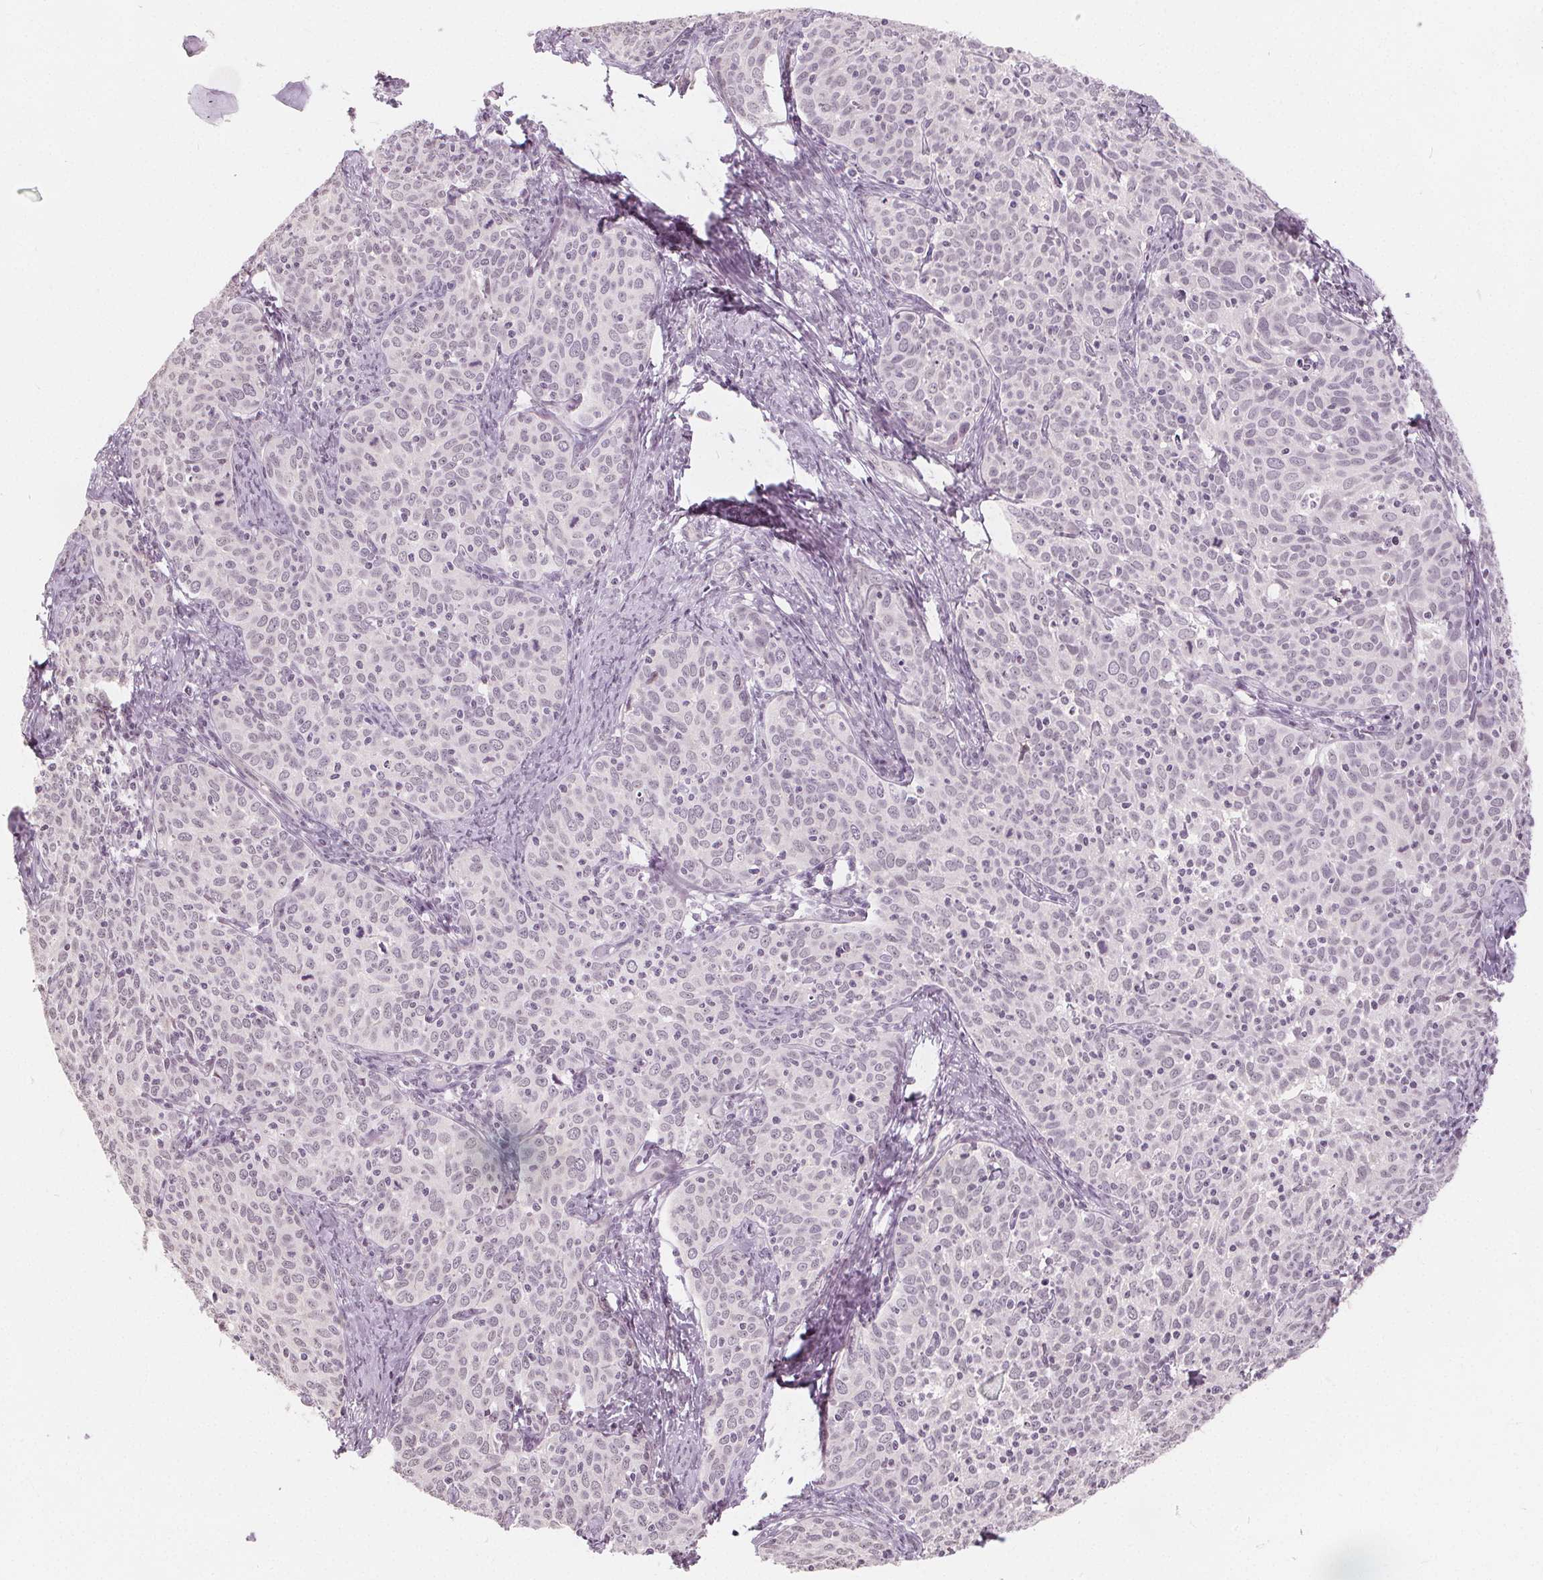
{"staining": {"intensity": "negative", "quantity": "none", "location": "none"}, "tissue": "cervical cancer", "cell_type": "Tumor cells", "image_type": "cancer", "snomed": [{"axis": "morphology", "description": "Squamous cell carcinoma, NOS"}, {"axis": "topography", "description": "Cervix"}], "caption": "This is a histopathology image of immunohistochemistry (IHC) staining of cervical cancer, which shows no staining in tumor cells.", "gene": "NUP210L", "patient": {"sex": "female", "age": 62}}